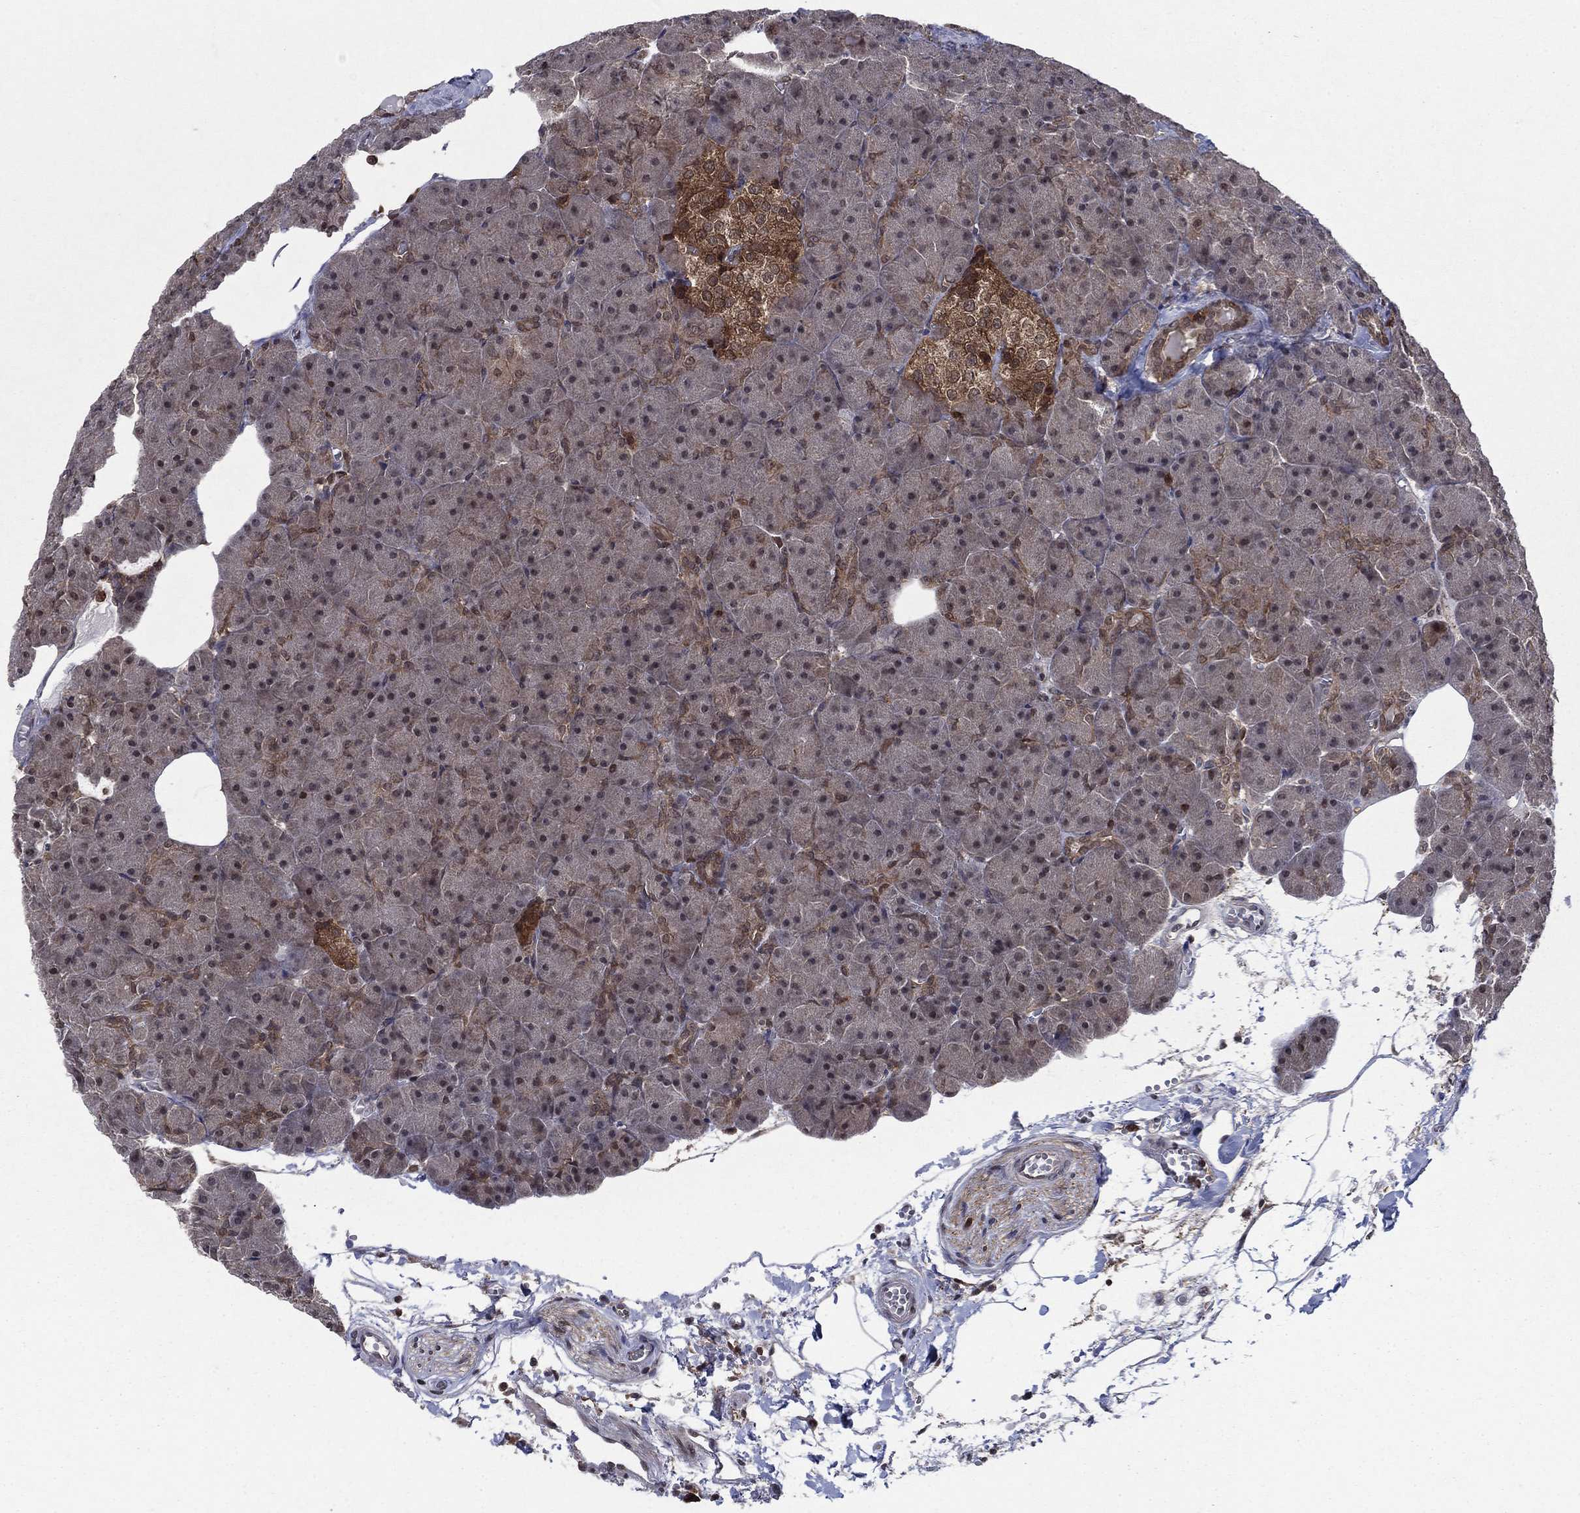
{"staining": {"intensity": "moderate", "quantity": "25%-75%", "location": "cytoplasmic/membranous"}, "tissue": "pancreas", "cell_type": "Exocrine glandular cells", "image_type": "normal", "snomed": [{"axis": "morphology", "description": "Normal tissue, NOS"}, {"axis": "topography", "description": "Pancreas"}], "caption": "Immunohistochemistry (IHC) micrograph of unremarkable human pancreas stained for a protein (brown), which exhibits medium levels of moderate cytoplasmic/membranous expression in approximately 25%-75% of exocrine glandular cells.", "gene": "CACYBP", "patient": {"sex": "male", "age": 61}}